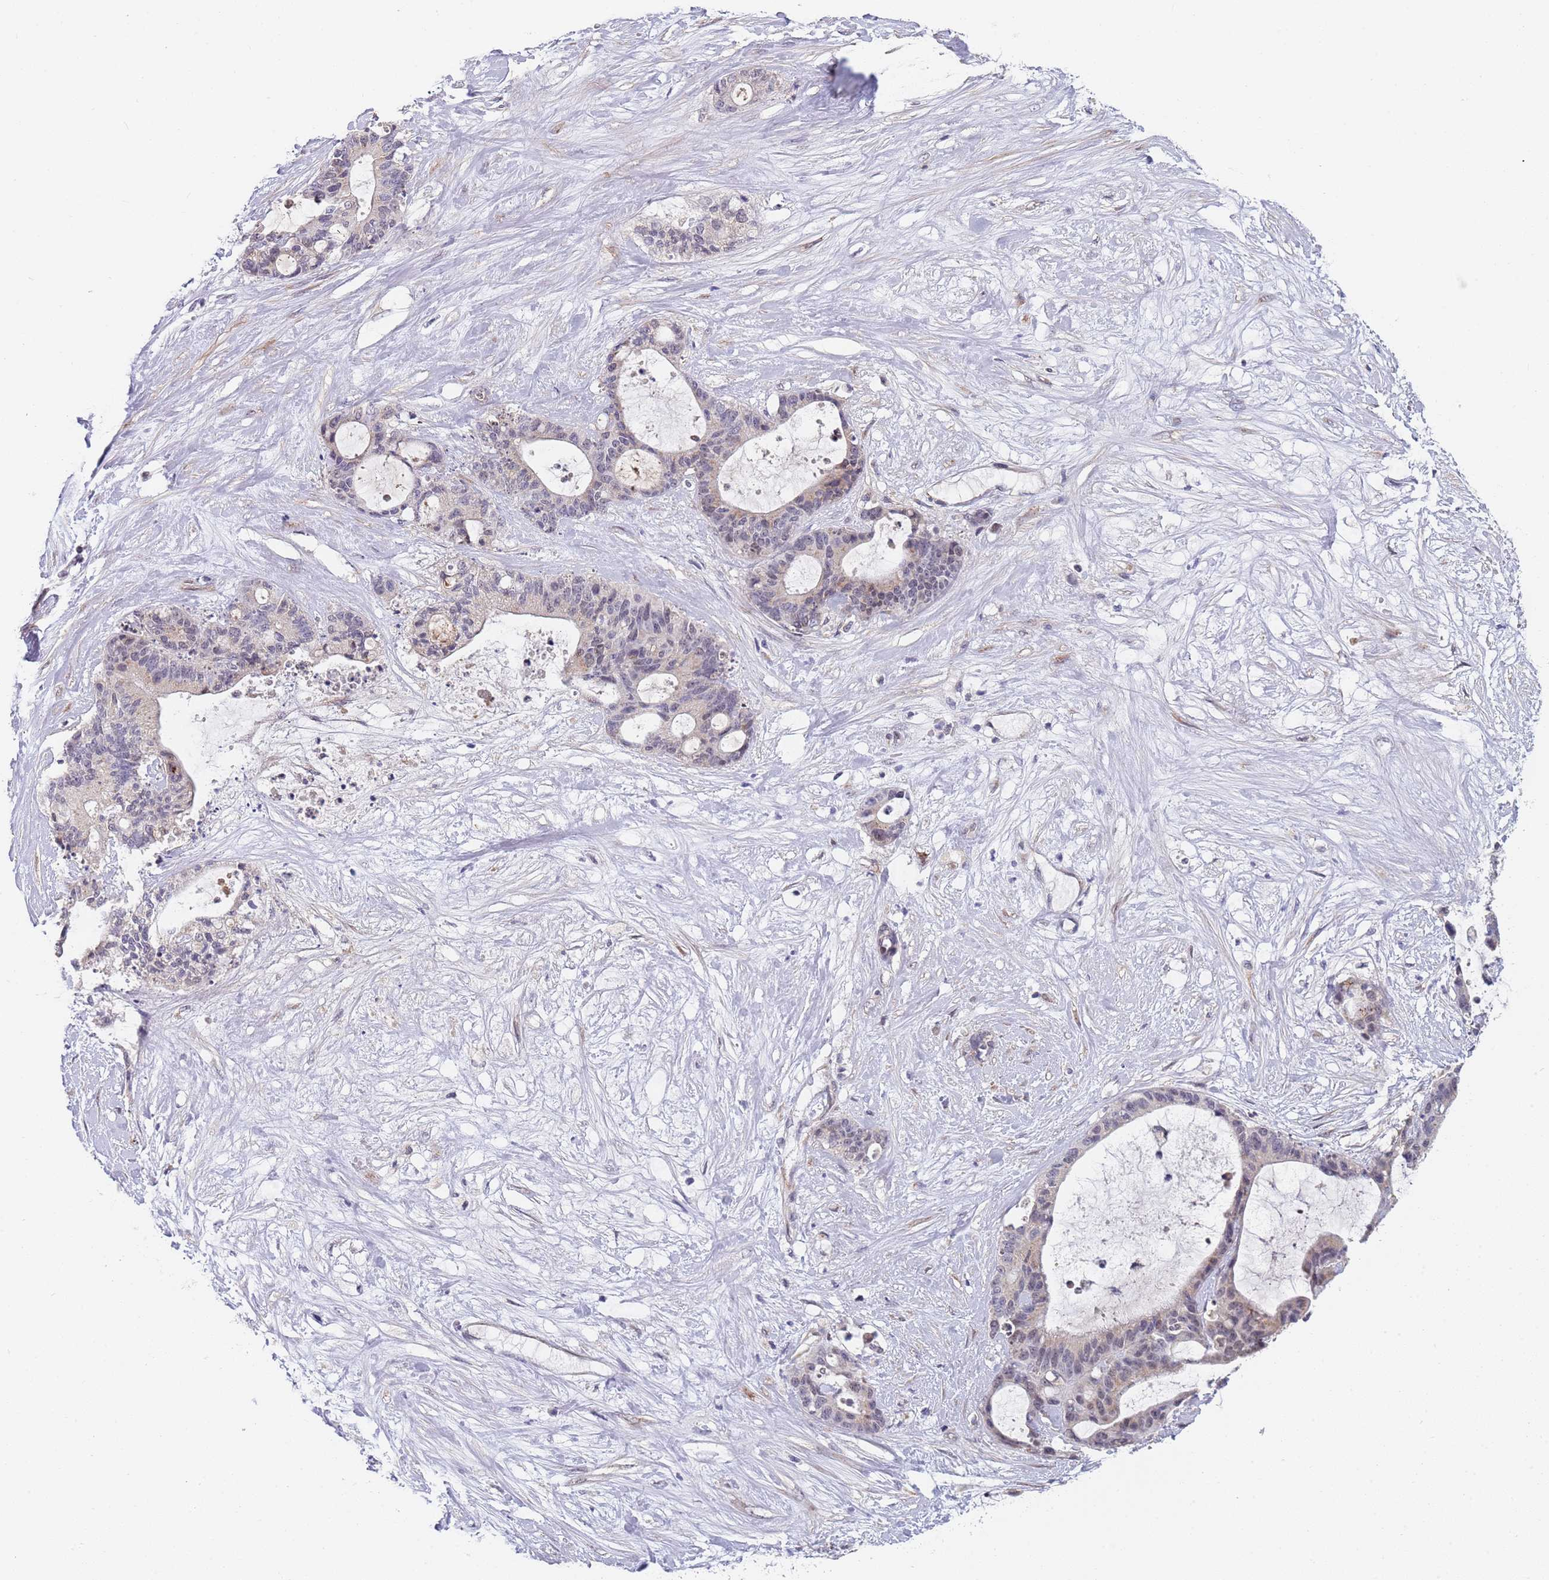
{"staining": {"intensity": "negative", "quantity": "none", "location": "none"}, "tissue": "liver cancer", "cell_type": "Tumor cells", "image_type": "cancer", "snomed": [{"axis": "morphology", "description": "Normal tissue, NOS"}, {"axis": "morphology", "description": "Cholangiocarcinoma"}, {"axis": "topography", "description": "Liver"}, {"axis": "topography", "description": "Peripheral nerve tissue"}], "caption": "There is no significant staining in tumor cells of liver cancer (cholangiocarcinoma).", "gene": "B4GALT4", "patient": {"sex": "female", "age": 73}}